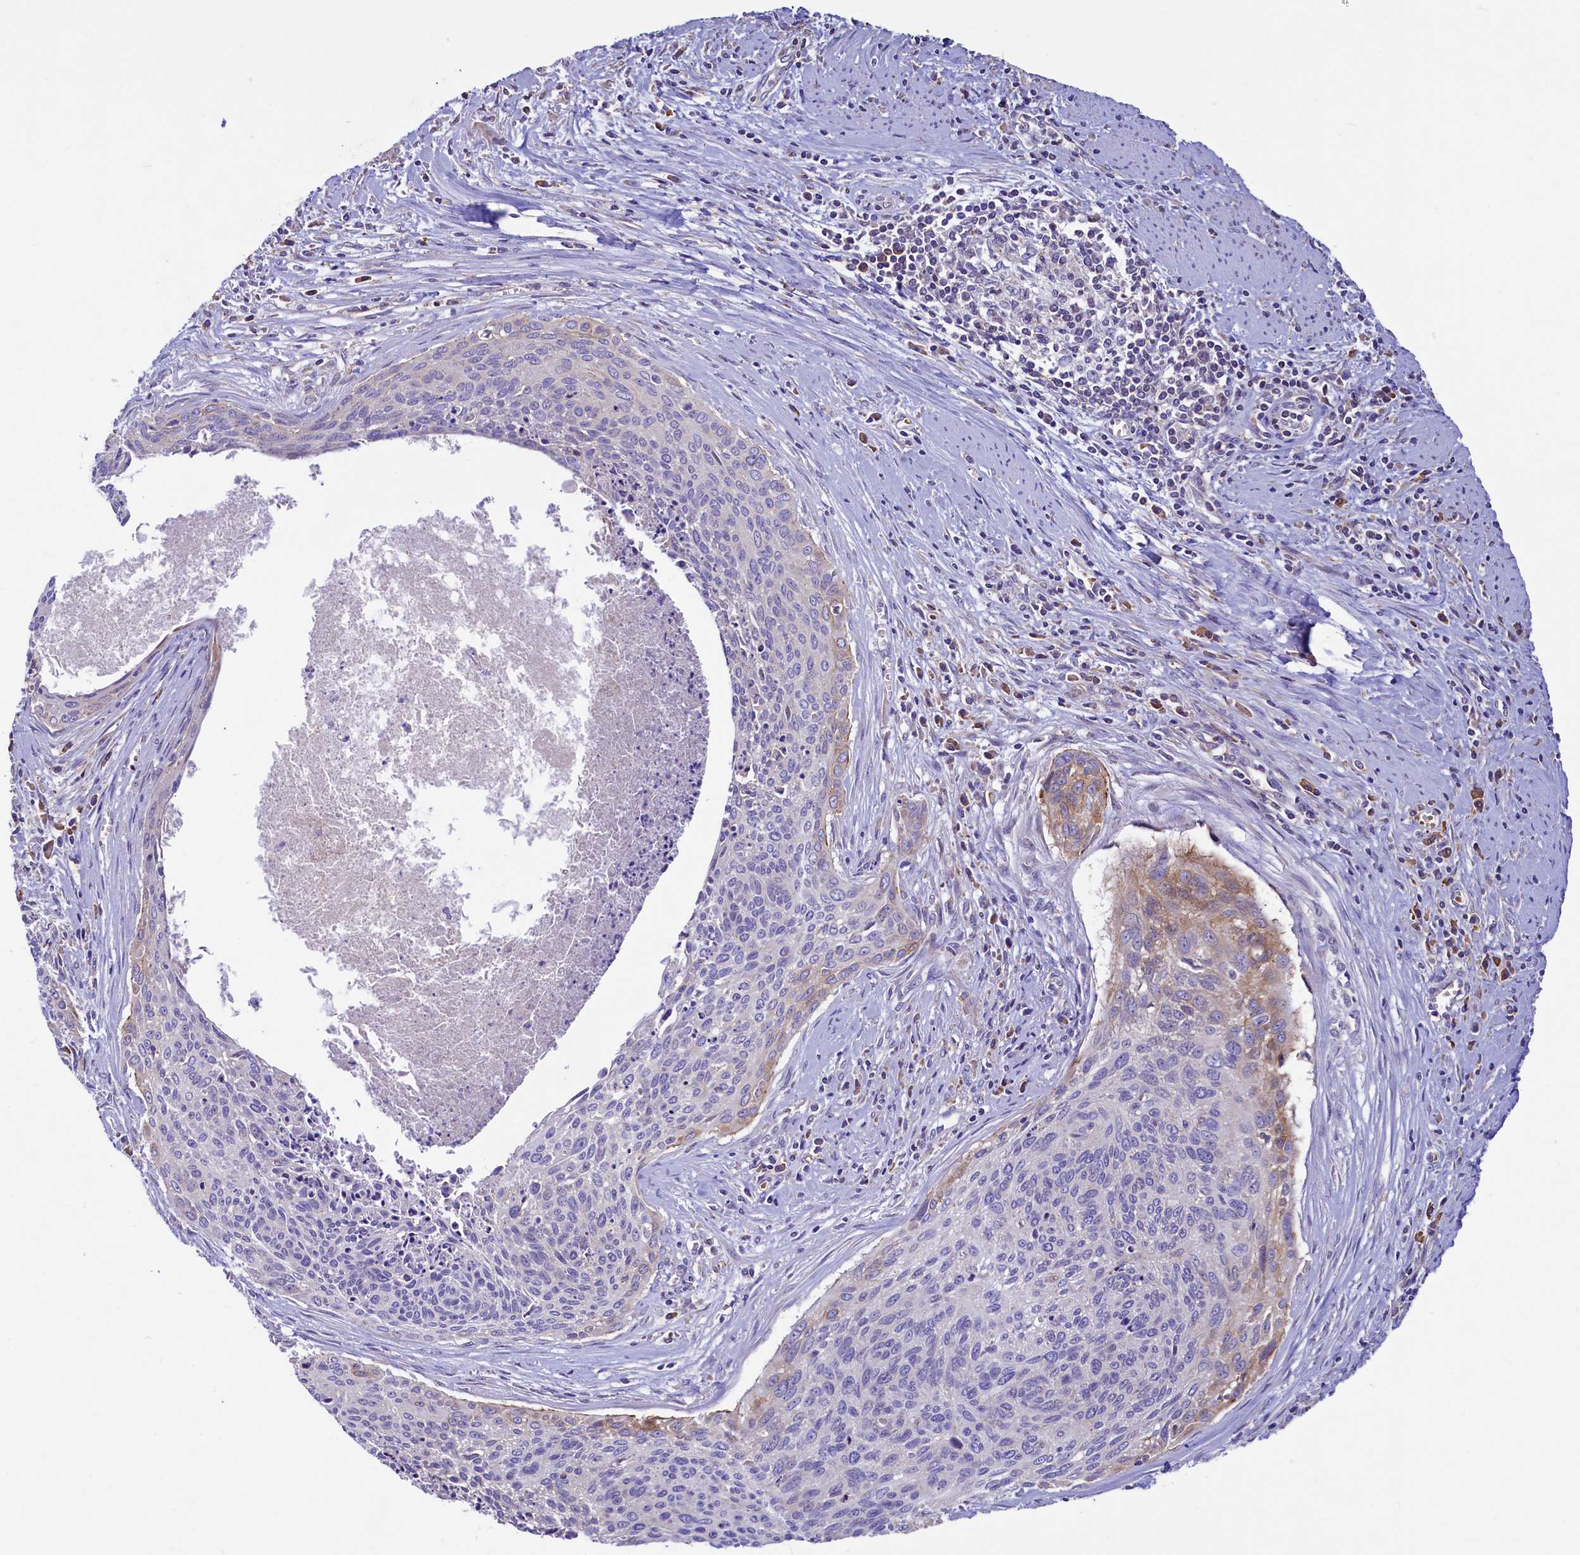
{"staining": {"intensity": "negative", "quantity": "none", "location": "none"}, "tissue": "cervical cancer", "cell_type": "Tumor cells", "image_type": "cancer", "snomed": [{"axis": "morphology", "description": "Squamous cell carcinoma, NOS"}, {"axis": "topography", "description": "Cervix"}], "caption": "Human cervical cancer (squamous cell carcinoma) stained for a protein using immunohistochemistry displays no expression in tumor cells.", "gene": "HPS6", "patient": {"sex": "female", "age": 55}}